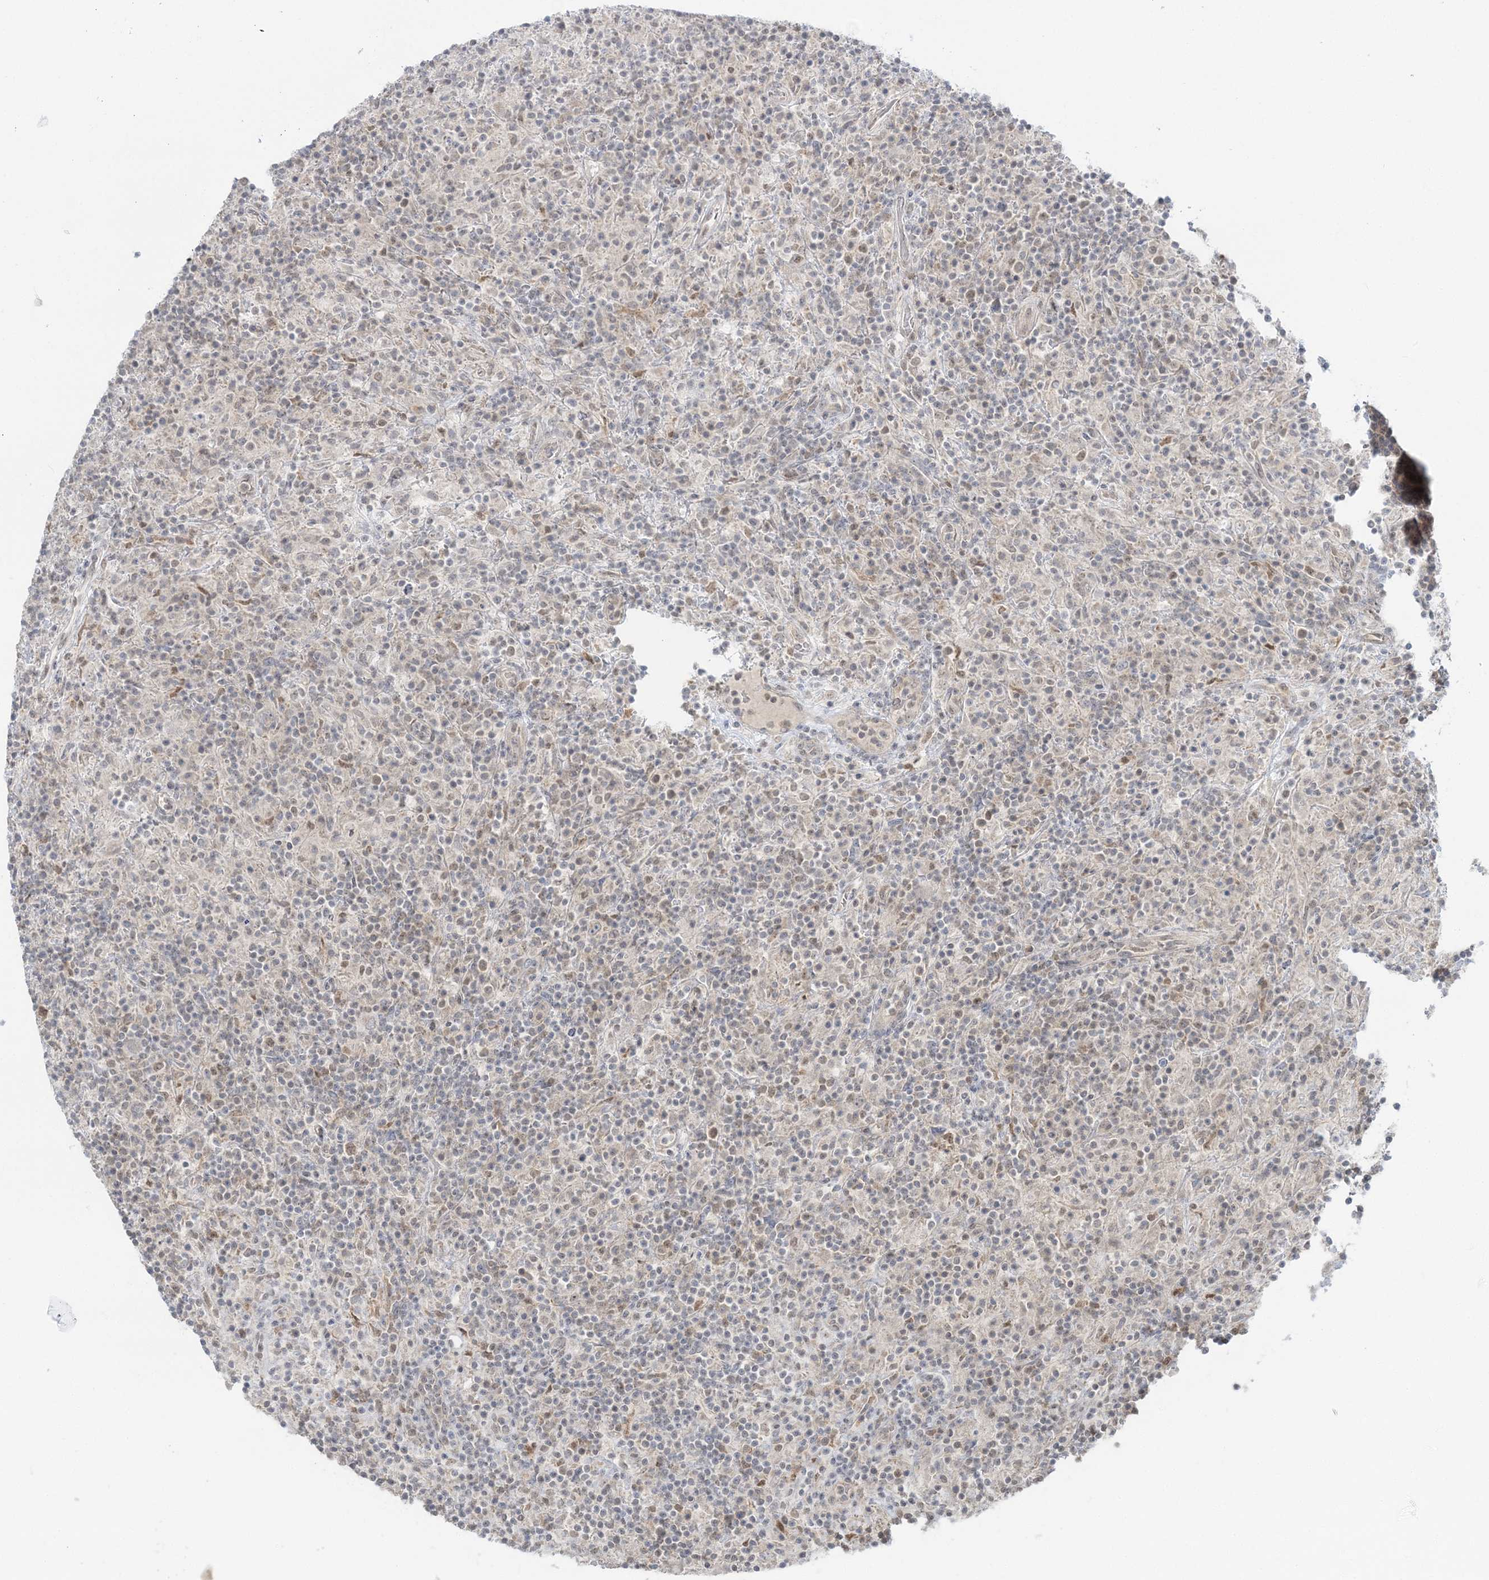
{"staining": {"intensity": "negative", "quantity": "none", "location": "none"}, "tissue": "lymphoma", "cell_type": "Tumor cells", "image_type": "cancer", "snomed": [{"axis": "morphology", "description": "Hodgkin's disease, NOS"}, {"axis": "topography", "description": "Lymph node"}], "caption": "This is a image of immunohistochemistry (IHC) staining of lymphoma, which shows no positivity in tumor cells.", "gene": "ZFAND6", "patient": {"sex": "male", "age": 70}}